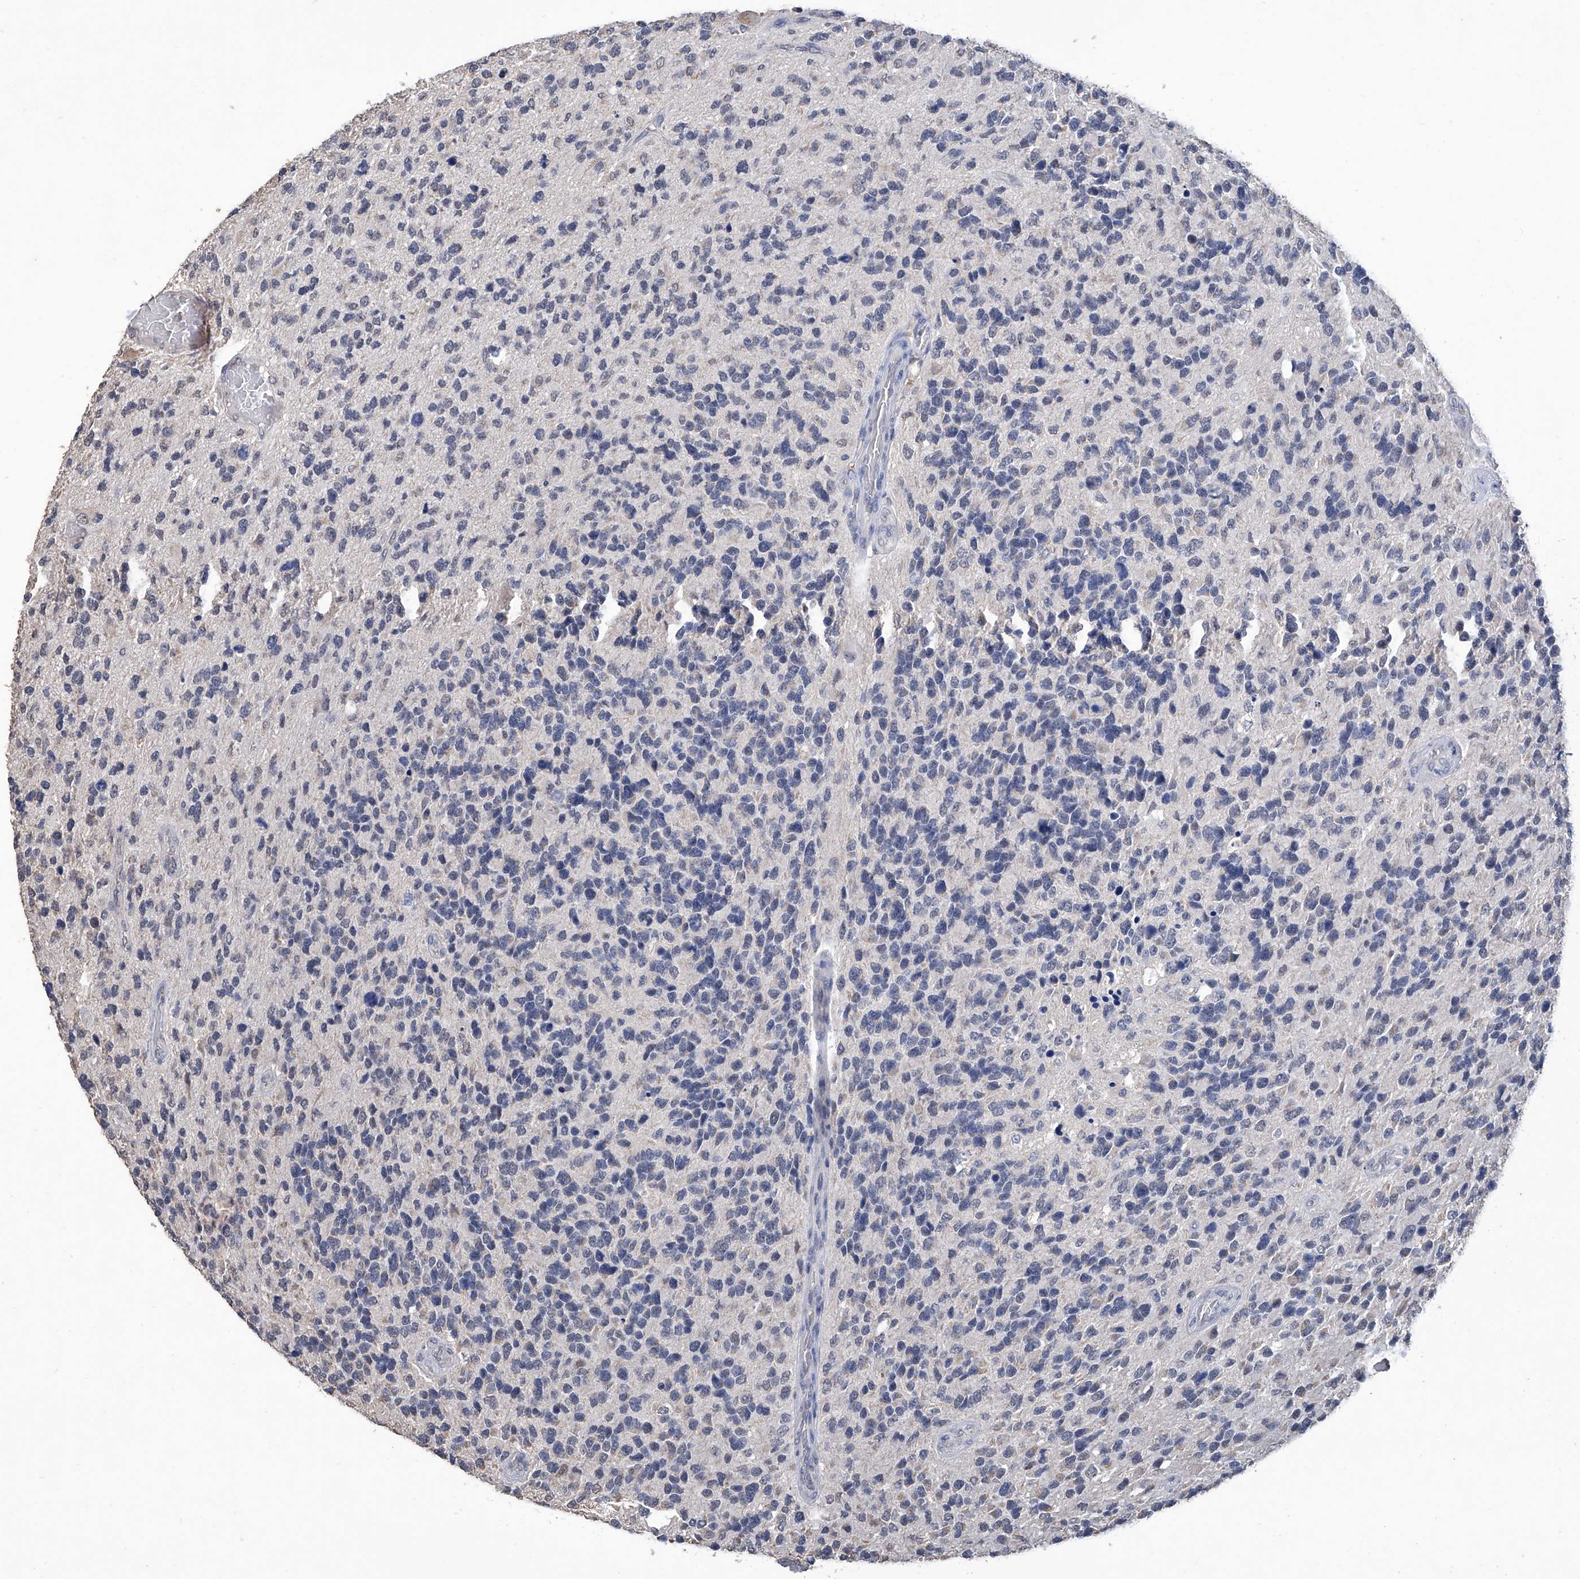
{"staining": {"intensity": "negative", "quantity": "none", "location": "none"}, "tissue": "glioma", "cell_type": "Tumor cells", "image_type": "cancer", "snomed": [{"axis": "morphology", "description": "Glioma, malignant, High grade"}, {"axis": "topography", "description": "Brain"}], "caption": "A histopathology image of malignant high-grade glioma stained for a protein exhibits no brown staining in tumor cells.", "gene": "GPT", "patient": {"sex": "female", "age": 58}}